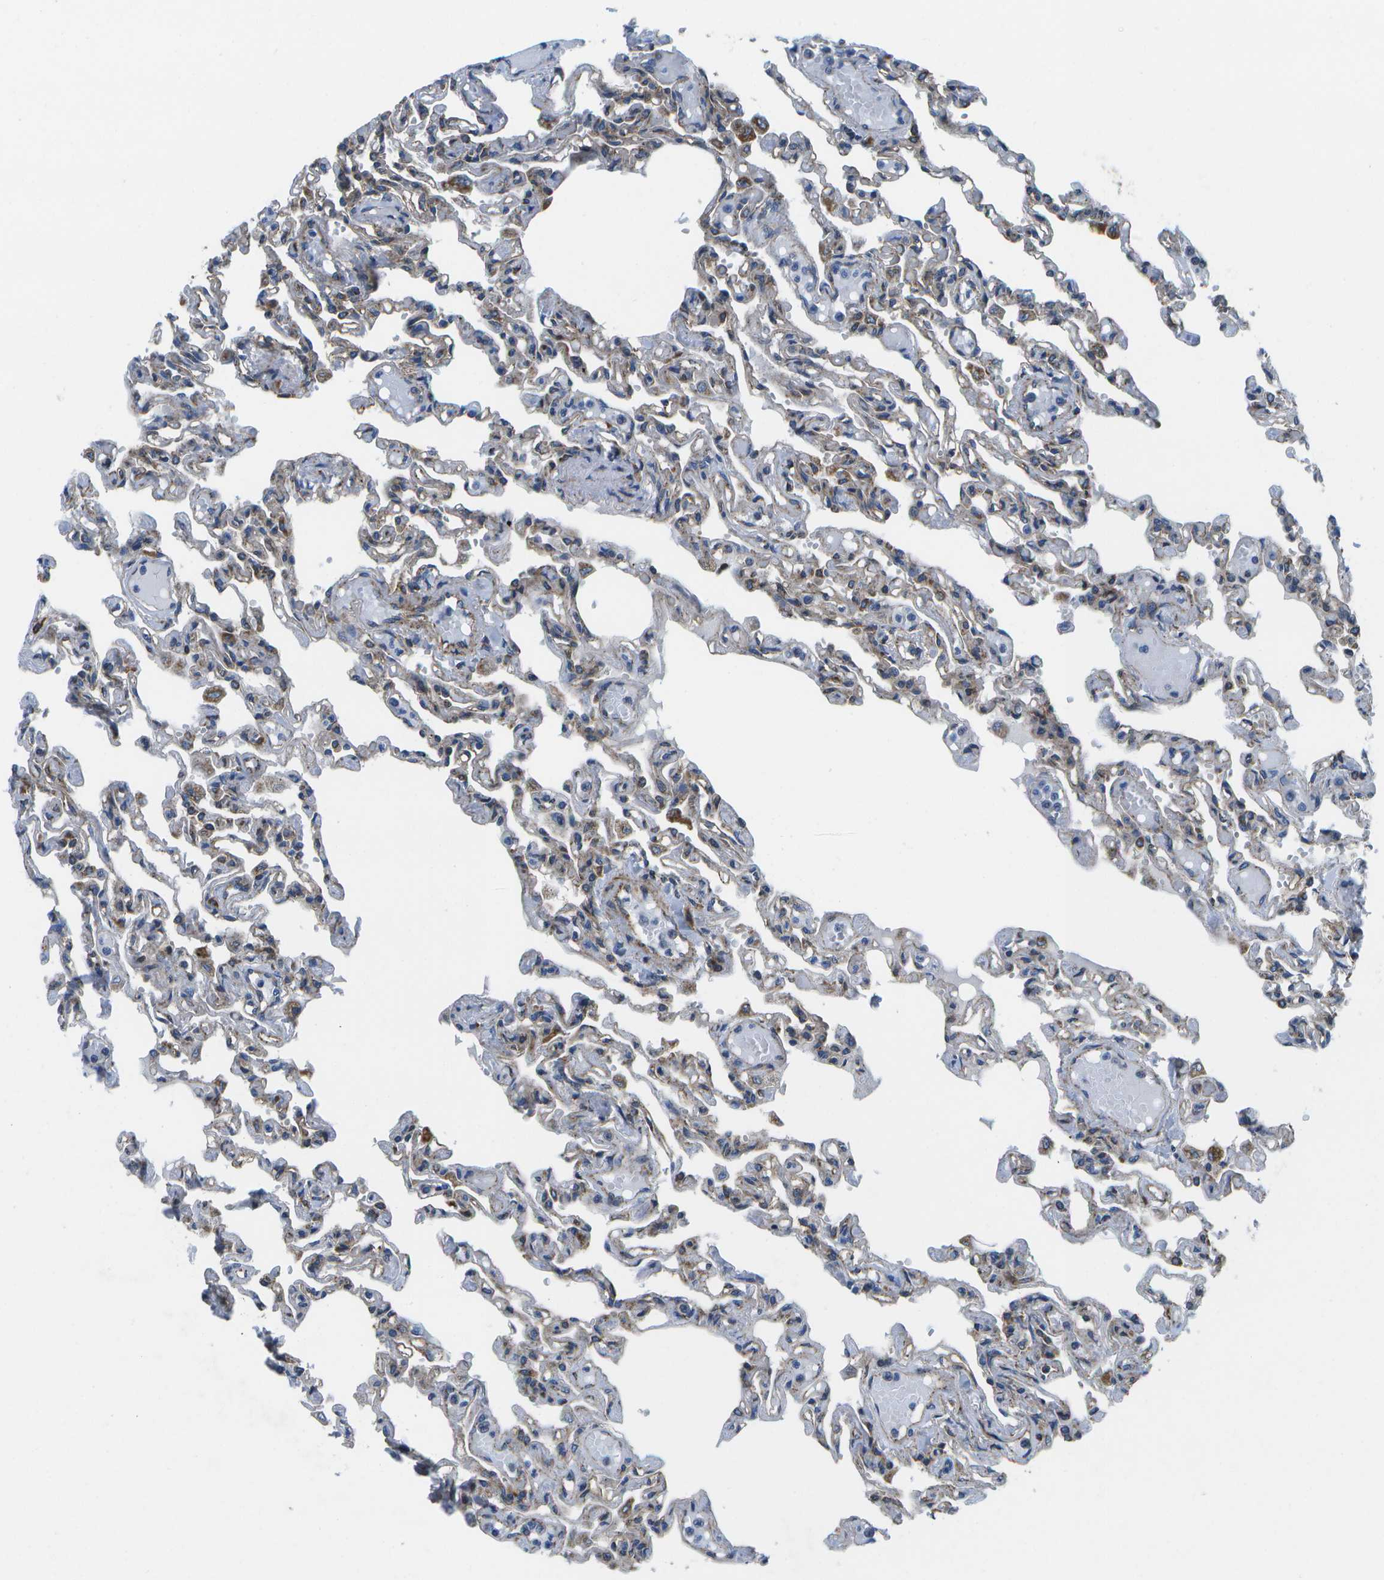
{"staining": {"intensity": "weak", "quantity": "<25%", "location": "cytoplasmic/membranous"}, "tissue": "lung", "cell_type": "Alveolar cells", "image_type": "normal", "snomed": [{"axis": "morphology", "description": "Normal tissue, NOS"}, {"axis": "topography", "description": "Lung"}], "caption": "Micrograph shows no protein expression in alveolar cells of normal lung.", "gene": "MVK", "patient": {"sex": "male", "age": 21}}